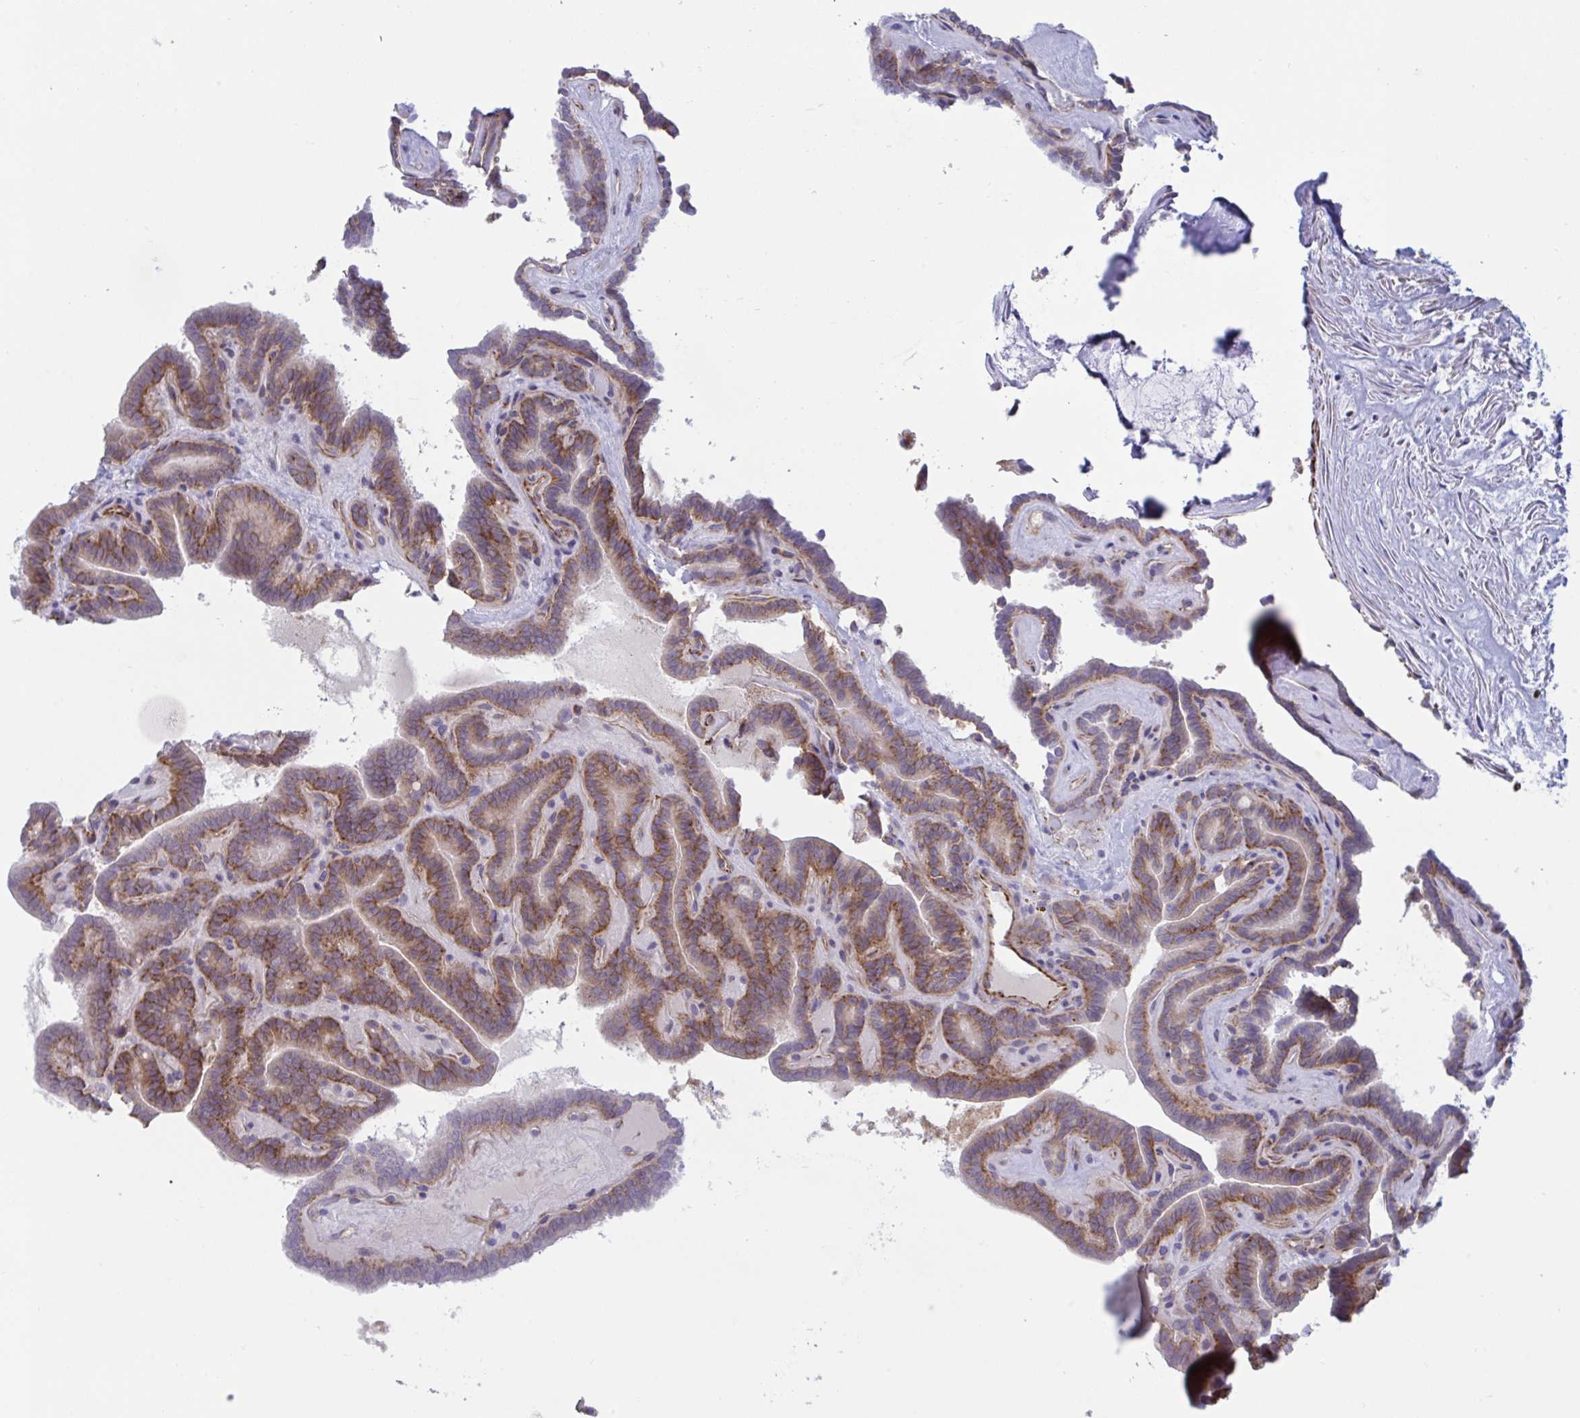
{"staining": {"intensity": "moderate", "quantity": ">75%", "location": "cytoplasmic/membranous"}, "tissue": "thyroid cancer", "cell_type": "Tumor cells", "image_type": "cancer", "snomed": [{"axis": "morphology", "description": "Papillary adenocarcinoma, NOS"}, {"axis": "topography", "description": "Thyroid gland"}], "caption": "There is medium levels of moderate cytoplasmic/membranous staining in tumor cells of papillary adenocarcinoma (thyroid), as demonstrated by immunohistochemical staining (brown color).", "gene": "SLC9A6", "patient": {"sex": "female", "age": 21}}